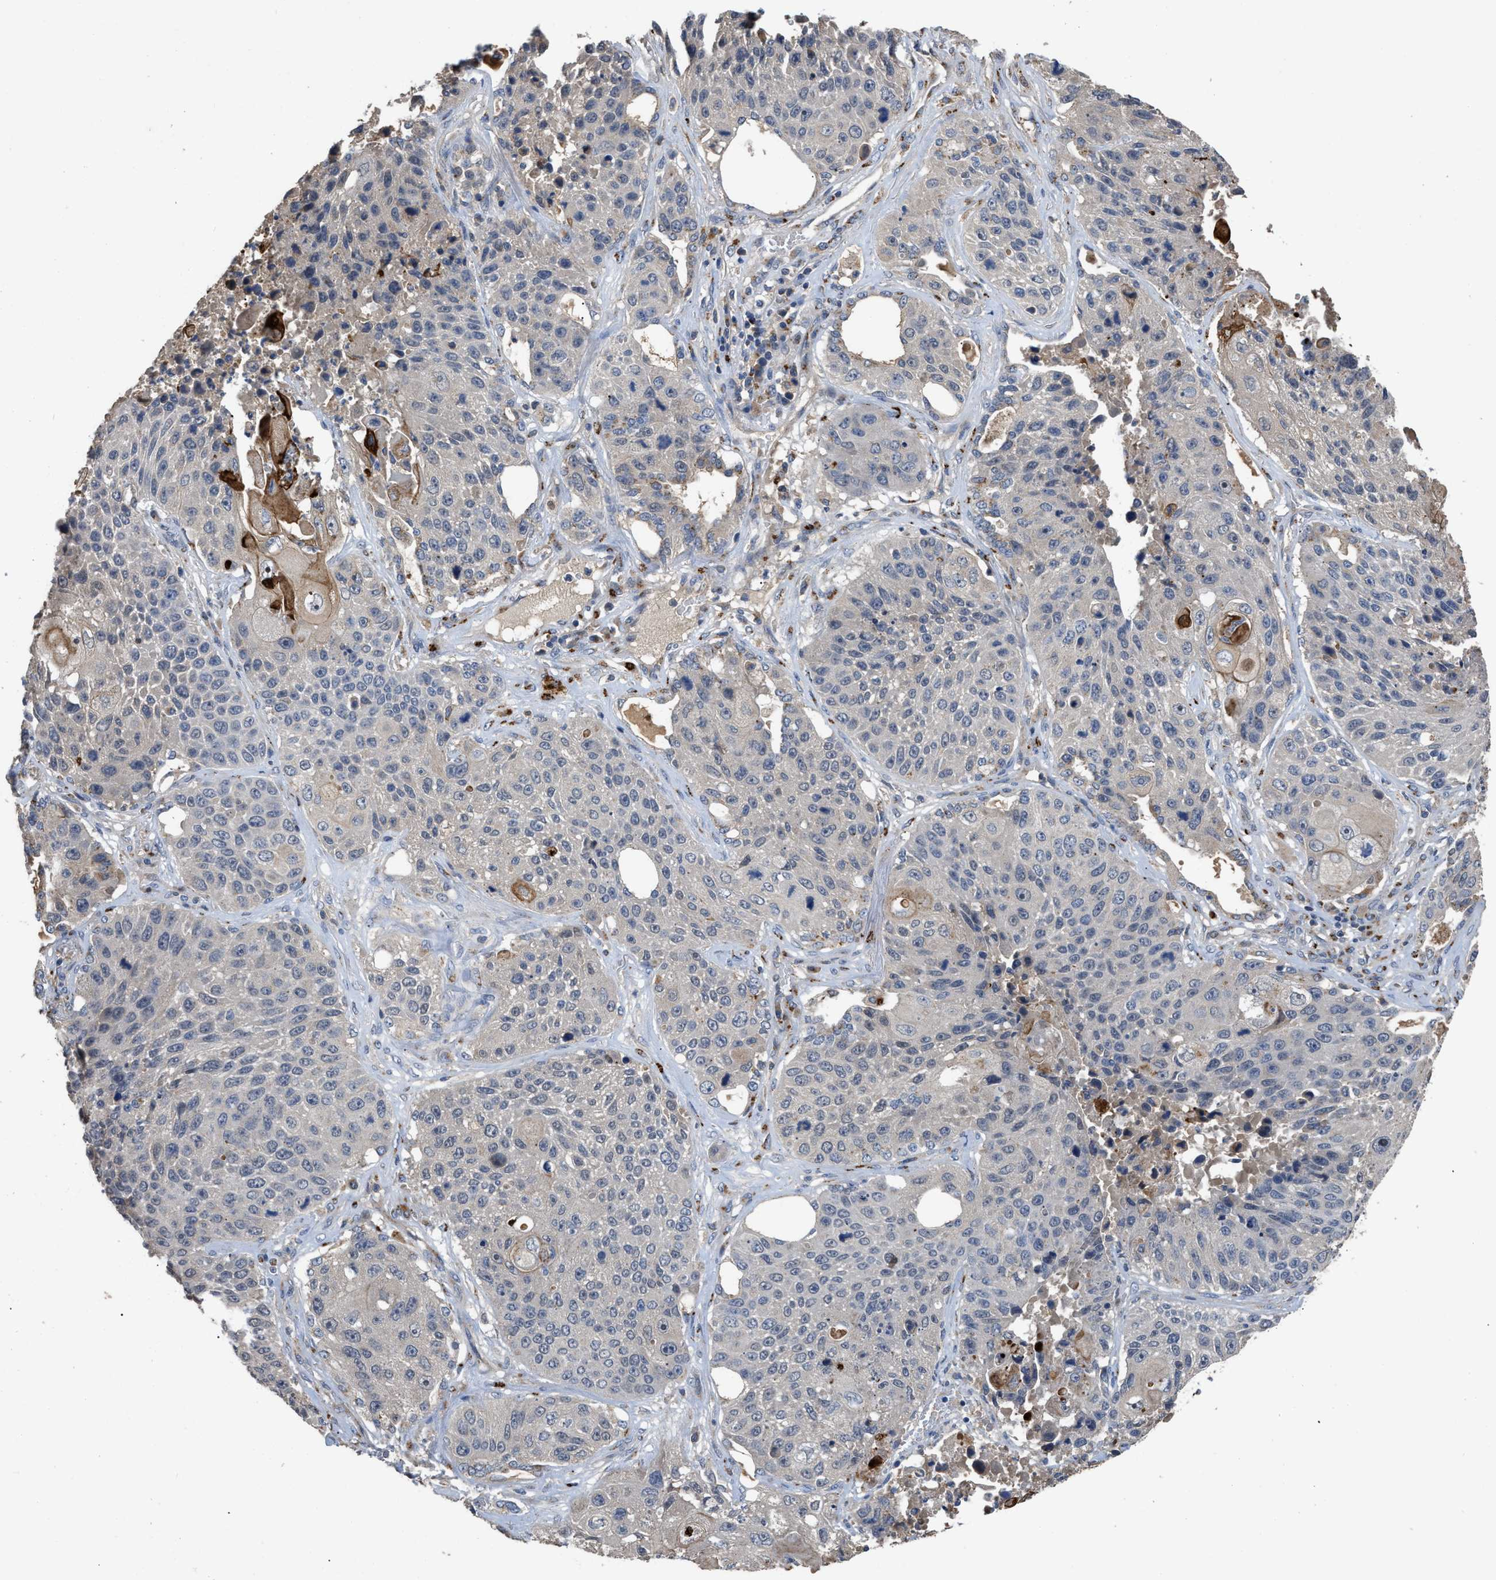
{"staining": {"intensity": "negative", "quantity": "none", "location": "none"}, "tissue": "lung cancer", "cell_type": "Tumor cells", "image_type": "cancer", "snomed": [{"axis": "morphology", "description": "Squamous cell carcinoma, NOS"}, {"axis": "topography", "description": "Lung"}], "caption": "Human lung cancer (squamous cell carcinoma) stained for a protein using immunohistochemistry (IHC) reveals no staining in tumor cells.", "gene": "SIK2", "patient": {"sex": "male", "age": 61}}